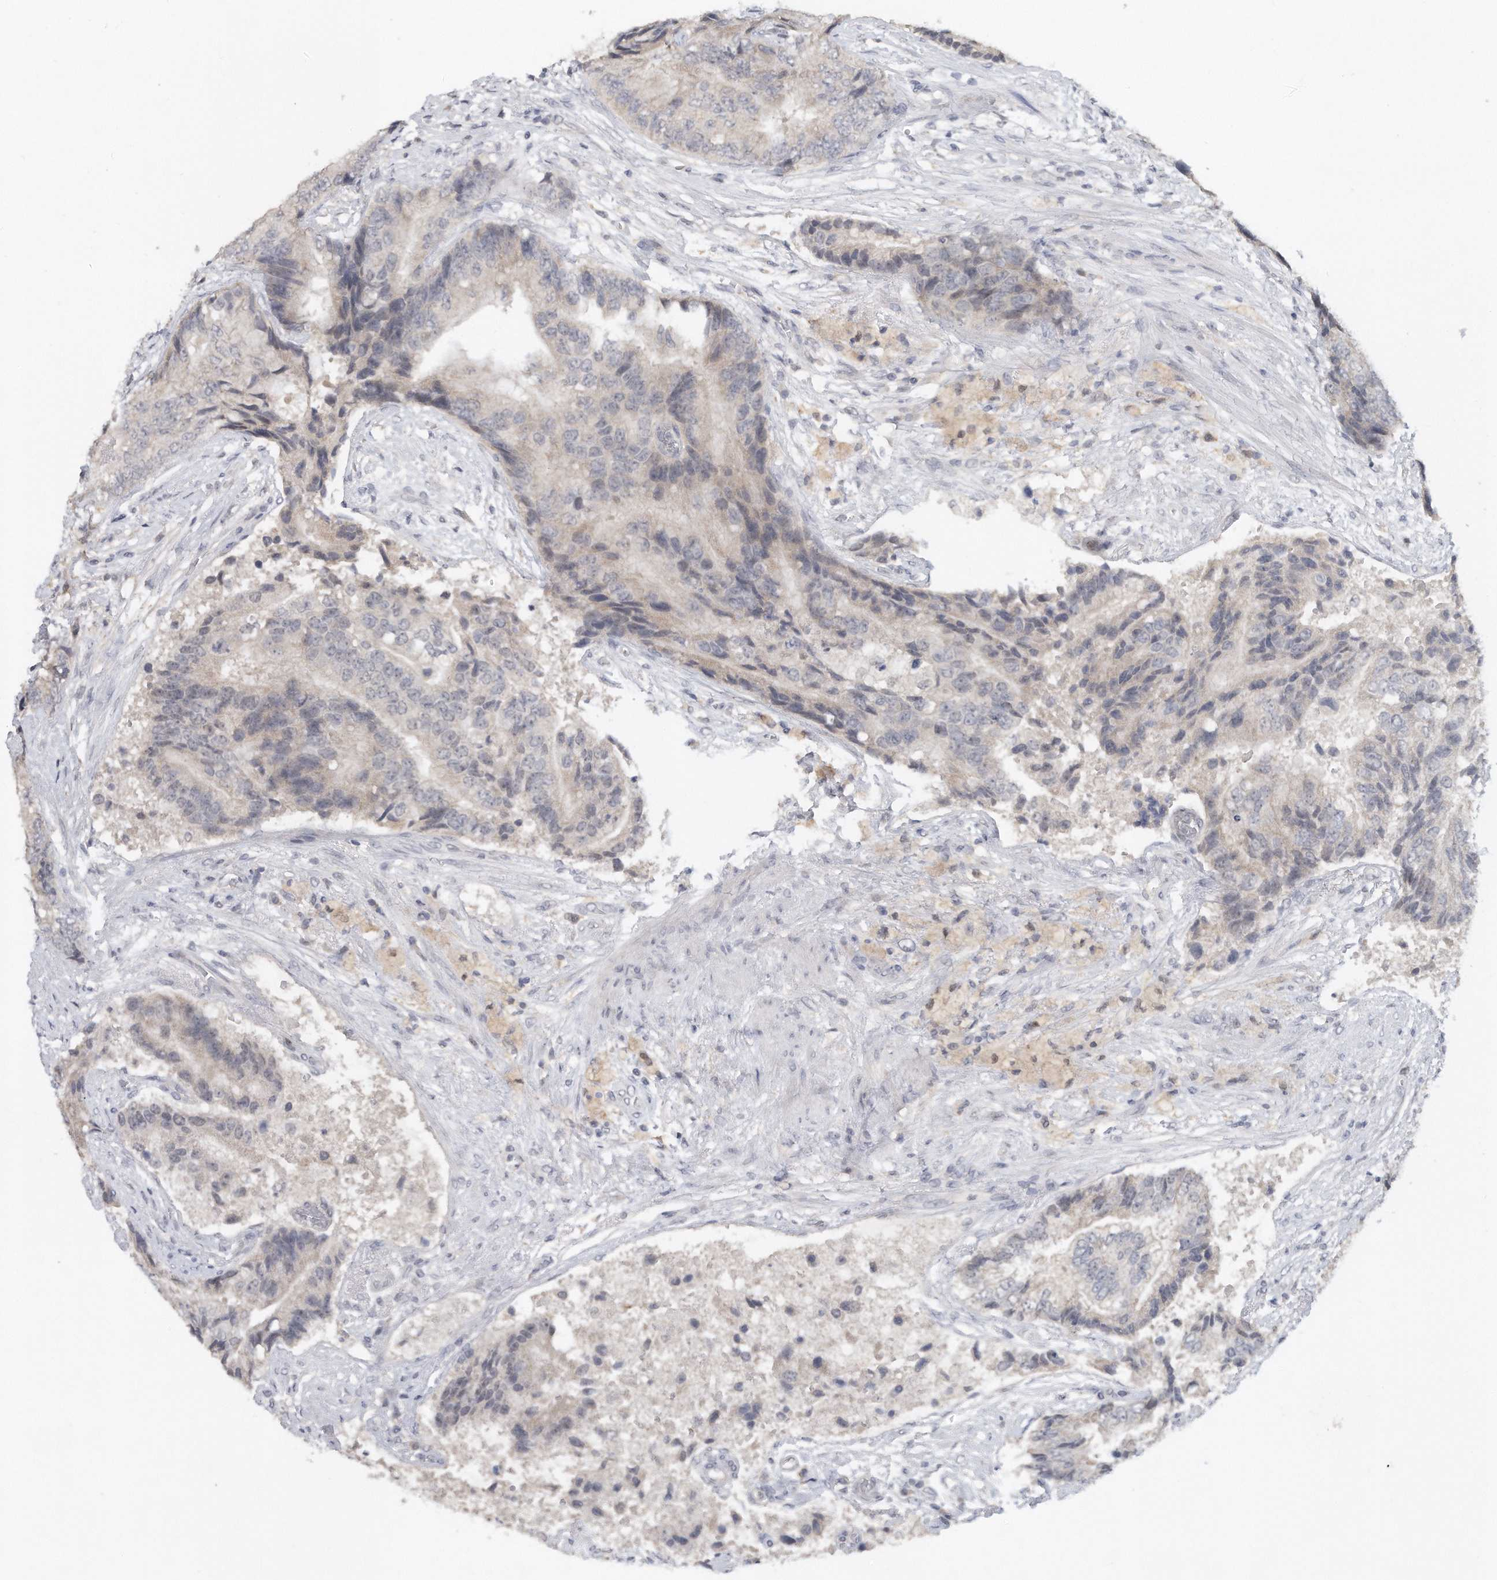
{"staining": {"intensity": "negative", "quantity": "none", "location": "none"}, "tissue": "prostate cancer", "cell_type": "Tumor cells", "image_type": "cancer", "snomed": [{"axis": "morphology", "description": "Adenocarcinoma, High grade"}, {"axis": "topography", "description": "Prostate"}], "caption": "Immunohistochemistry (IHC) micrograph of neoplastic tissue: human prostate cancer (adenocarcinoma (high-grade)) stained with DAB shows no significant protein staining in tumor cells.", "gene": "DDX43", "patient": {"sex": "male", "age": 70}}